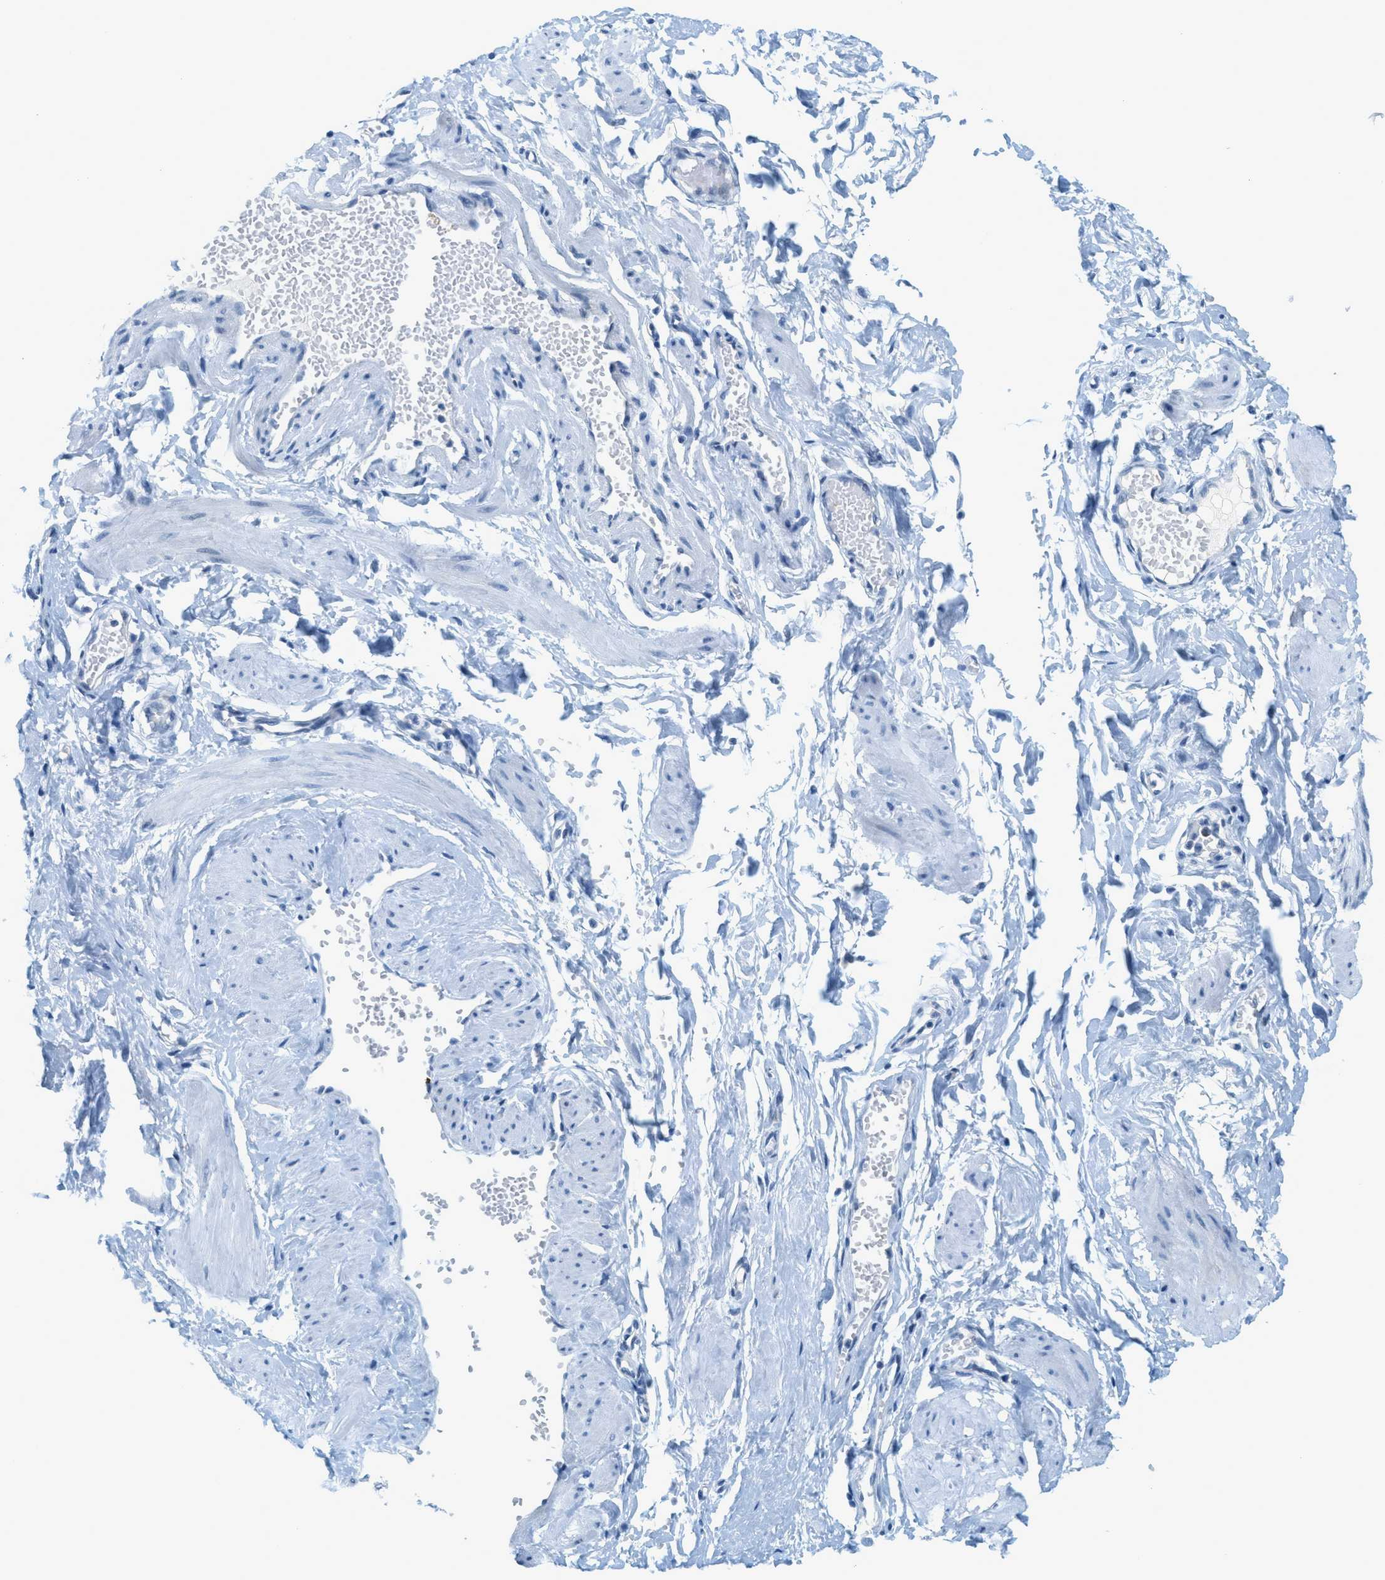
{"staining": {"intensity": "negative", "quantity": "none", "location": "none"}, "tissue": "adipose tissue", "cell_type": "Adipocytes", "image_type": "normal", "snomed": [{"axis": "morphology", "description": "Normal tissue, NOS"}, {"axis": "topography", "description": "Soft tissue"}, {"axis": "topography", "description": "Vascular tissue"}], "caption": "Photomicrograph shows no protein positivity in adipocytes of normal adipose tissue.", "gene": "CYP4X1", "patient": {"sex": "female", "age": 35}}